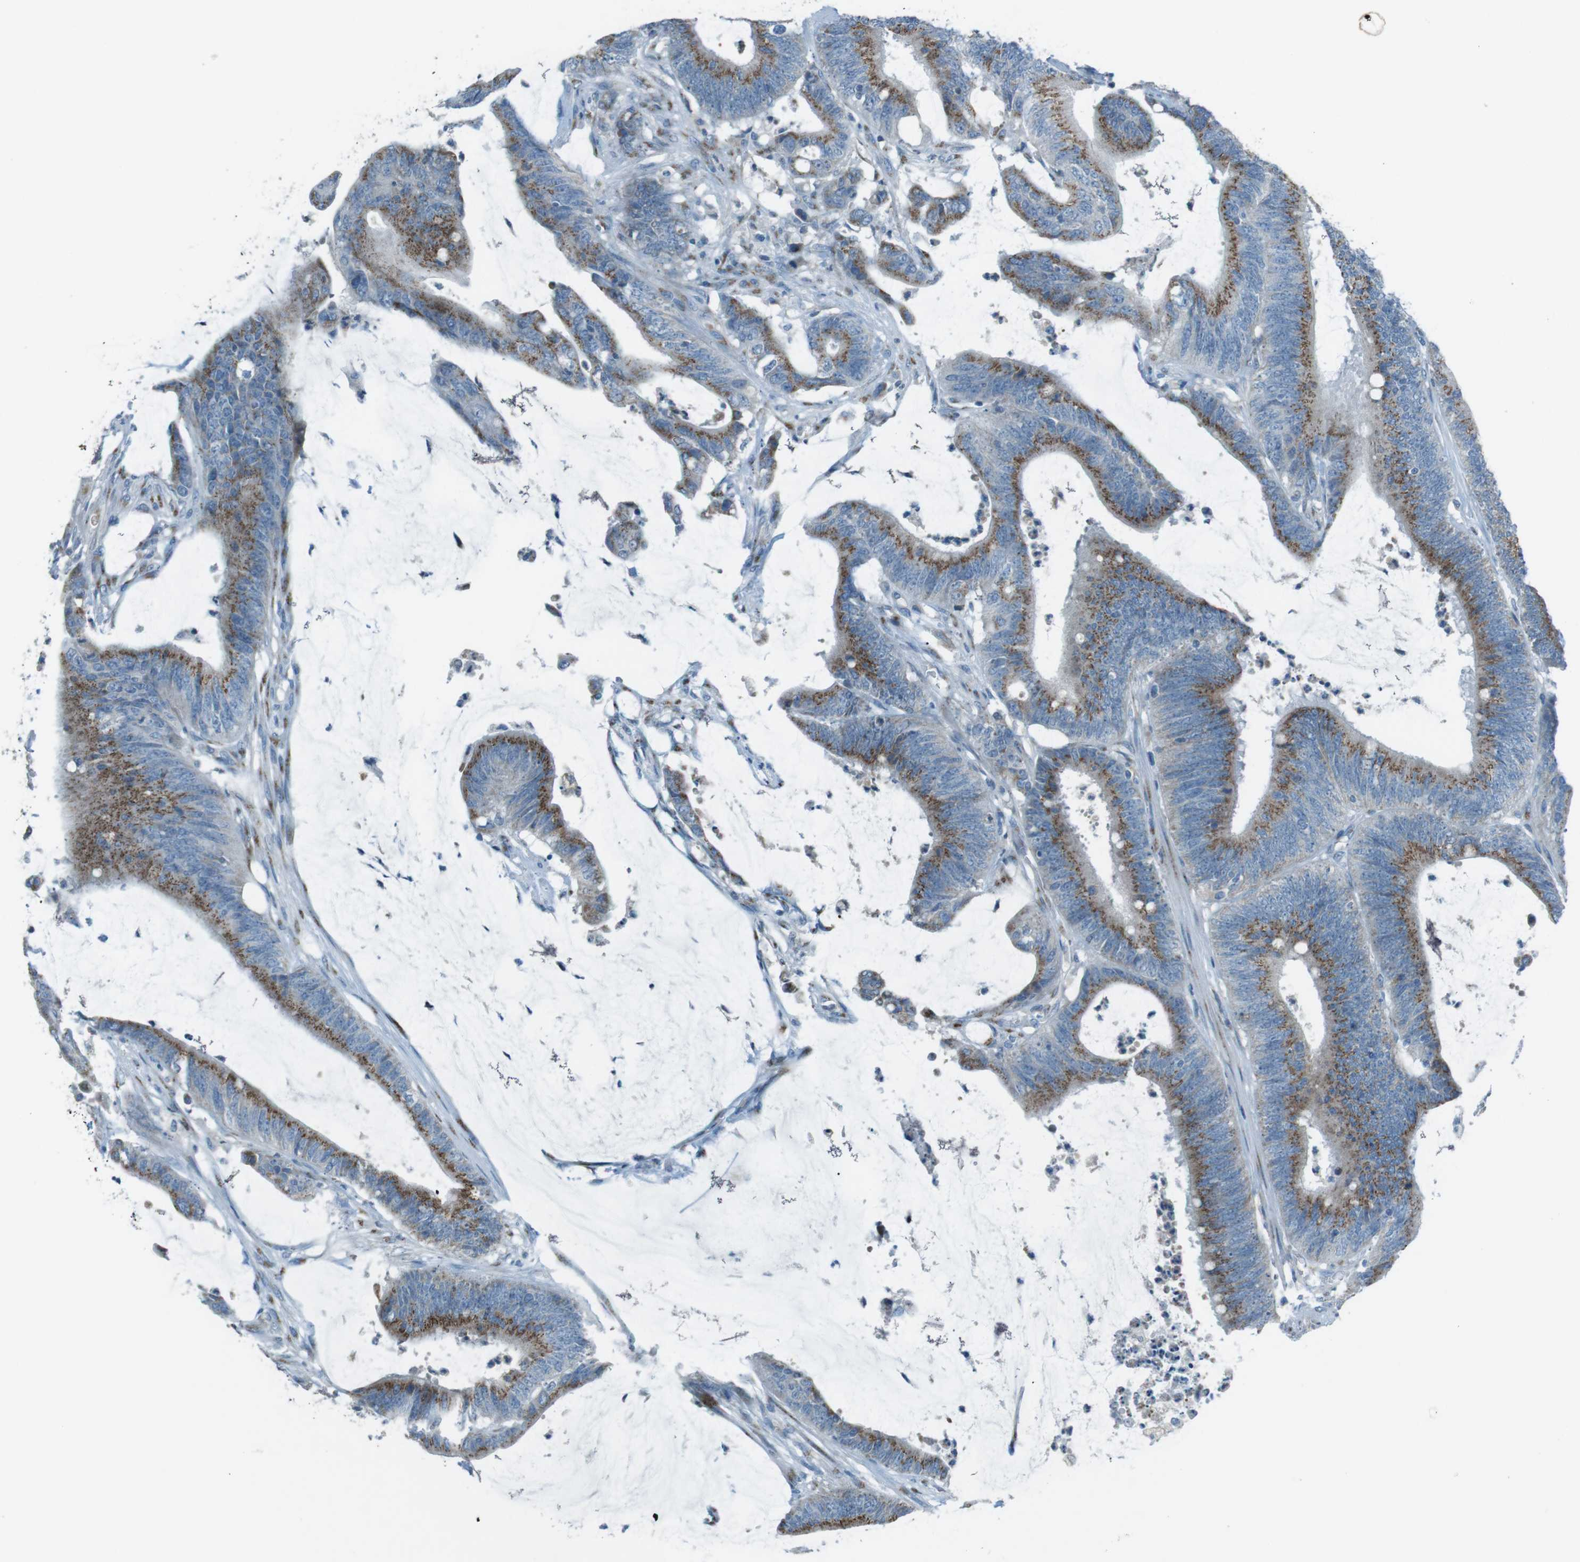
{"staining": {"intensity": "moderate", "quantity": "25%-75%", "location": "cytoplasmic/membranous"}, "tissue": "colorectal cancer", "cell_type": "Tumor cells", "image_type": "cancer", "snomed": [{"axis": "morphology", "description": "Adenocarcinoma, NOS"}, {"axis": "topography", "description": "Rectum"}], "caption": "Moderate cytoplasmic/membranous protein staining is appreciated in approximately 25%-75% of tumor cells in adenocarcinoma (colorectal).", "gene": "TXNDC15", "patient": {"sex": "female", "age": 66}}